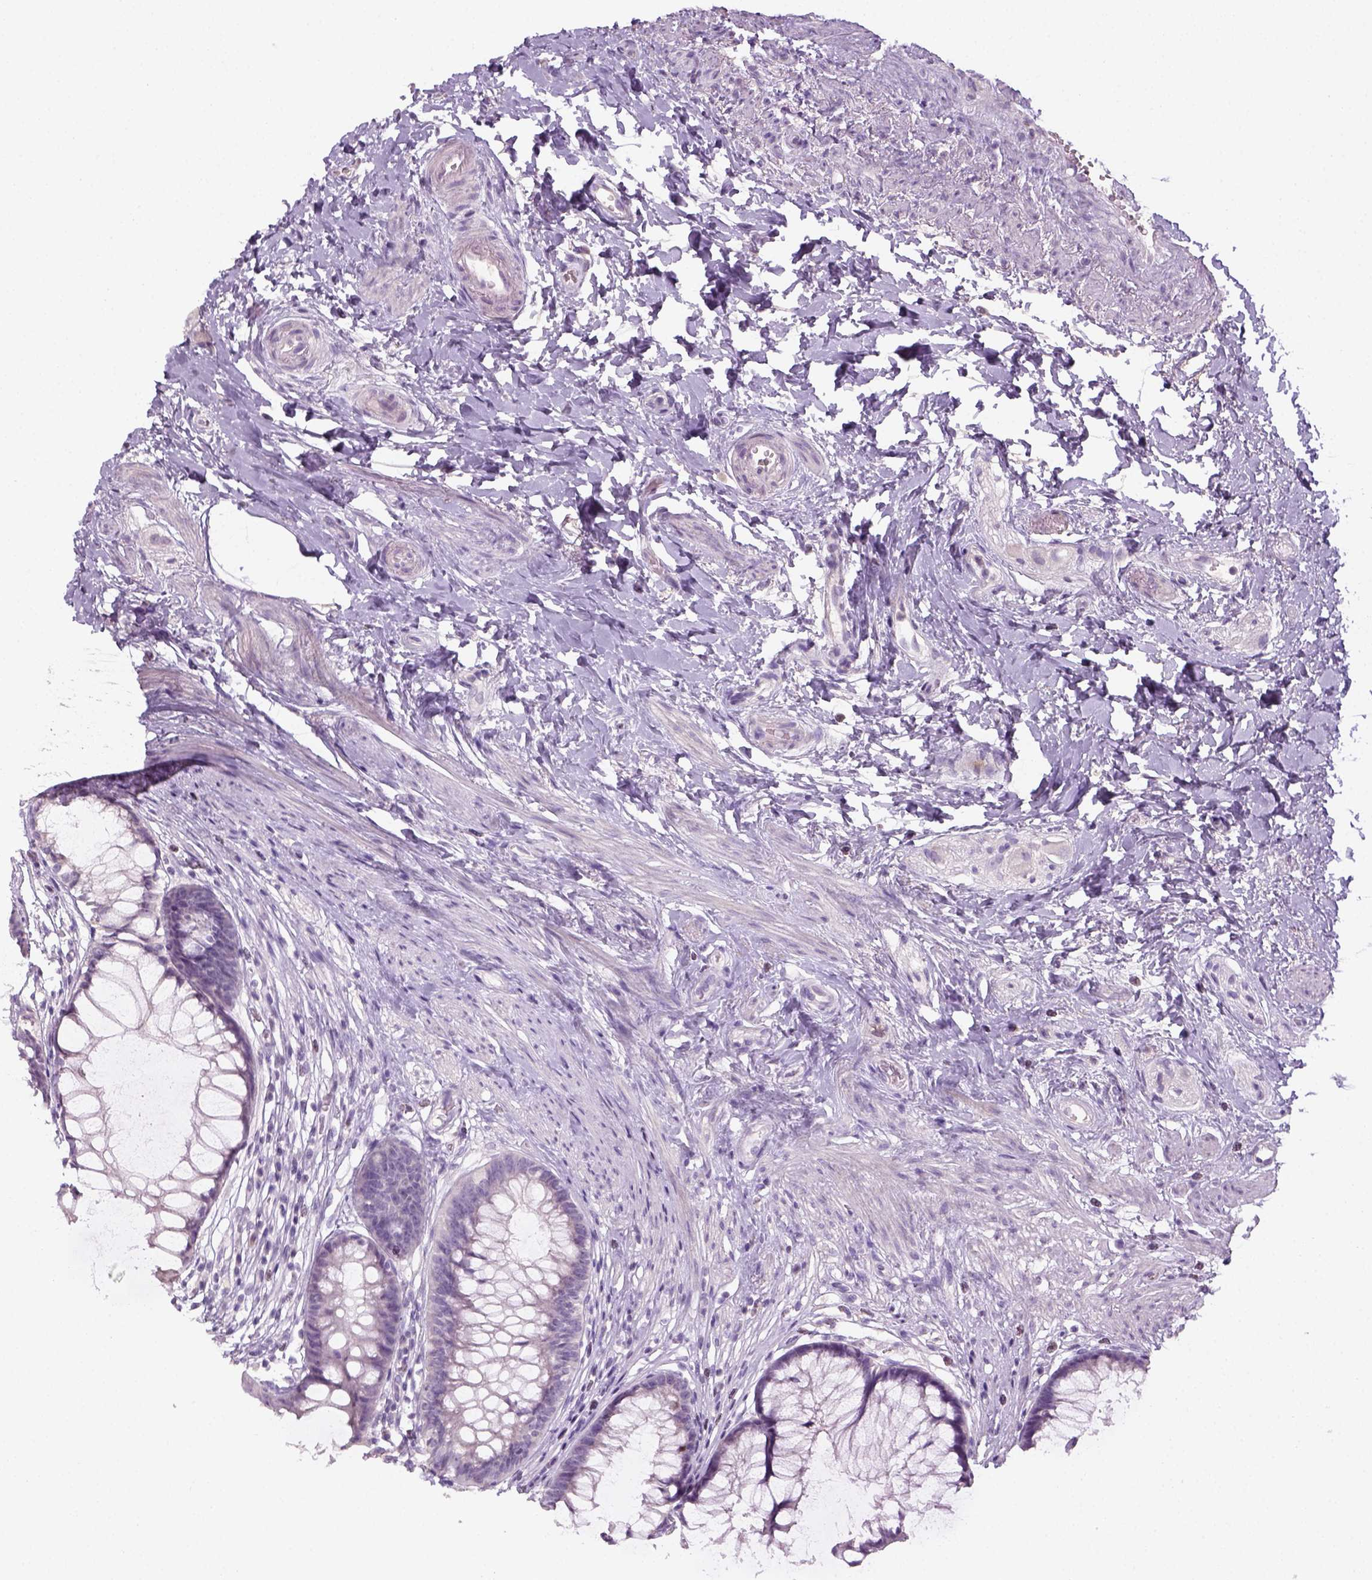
{"staining": {"intensity": "negative", "quantity": "none", "location": "none"}, "tissue": "rectum", "cell_type": "Glandular cells", "image_type": "normal", "snomed": [{"axis": "morphology", "description": "Normal tissue, NOS"}, {"axis": "topography", "description": "Smooth muscle"}, {"axis": "topography", "description": "Rectum"}], "caption": "Immunohistochemistry of unremarkable rectum demonstrates no positivity in glandular cells. Brightfield microscopy of immunohistochemistry stained with DAB (brown) and hematoxylin (blue), captured at high magnification.", "gene": "GFI1B", "patient": {"sex": "male", "age": 53}}